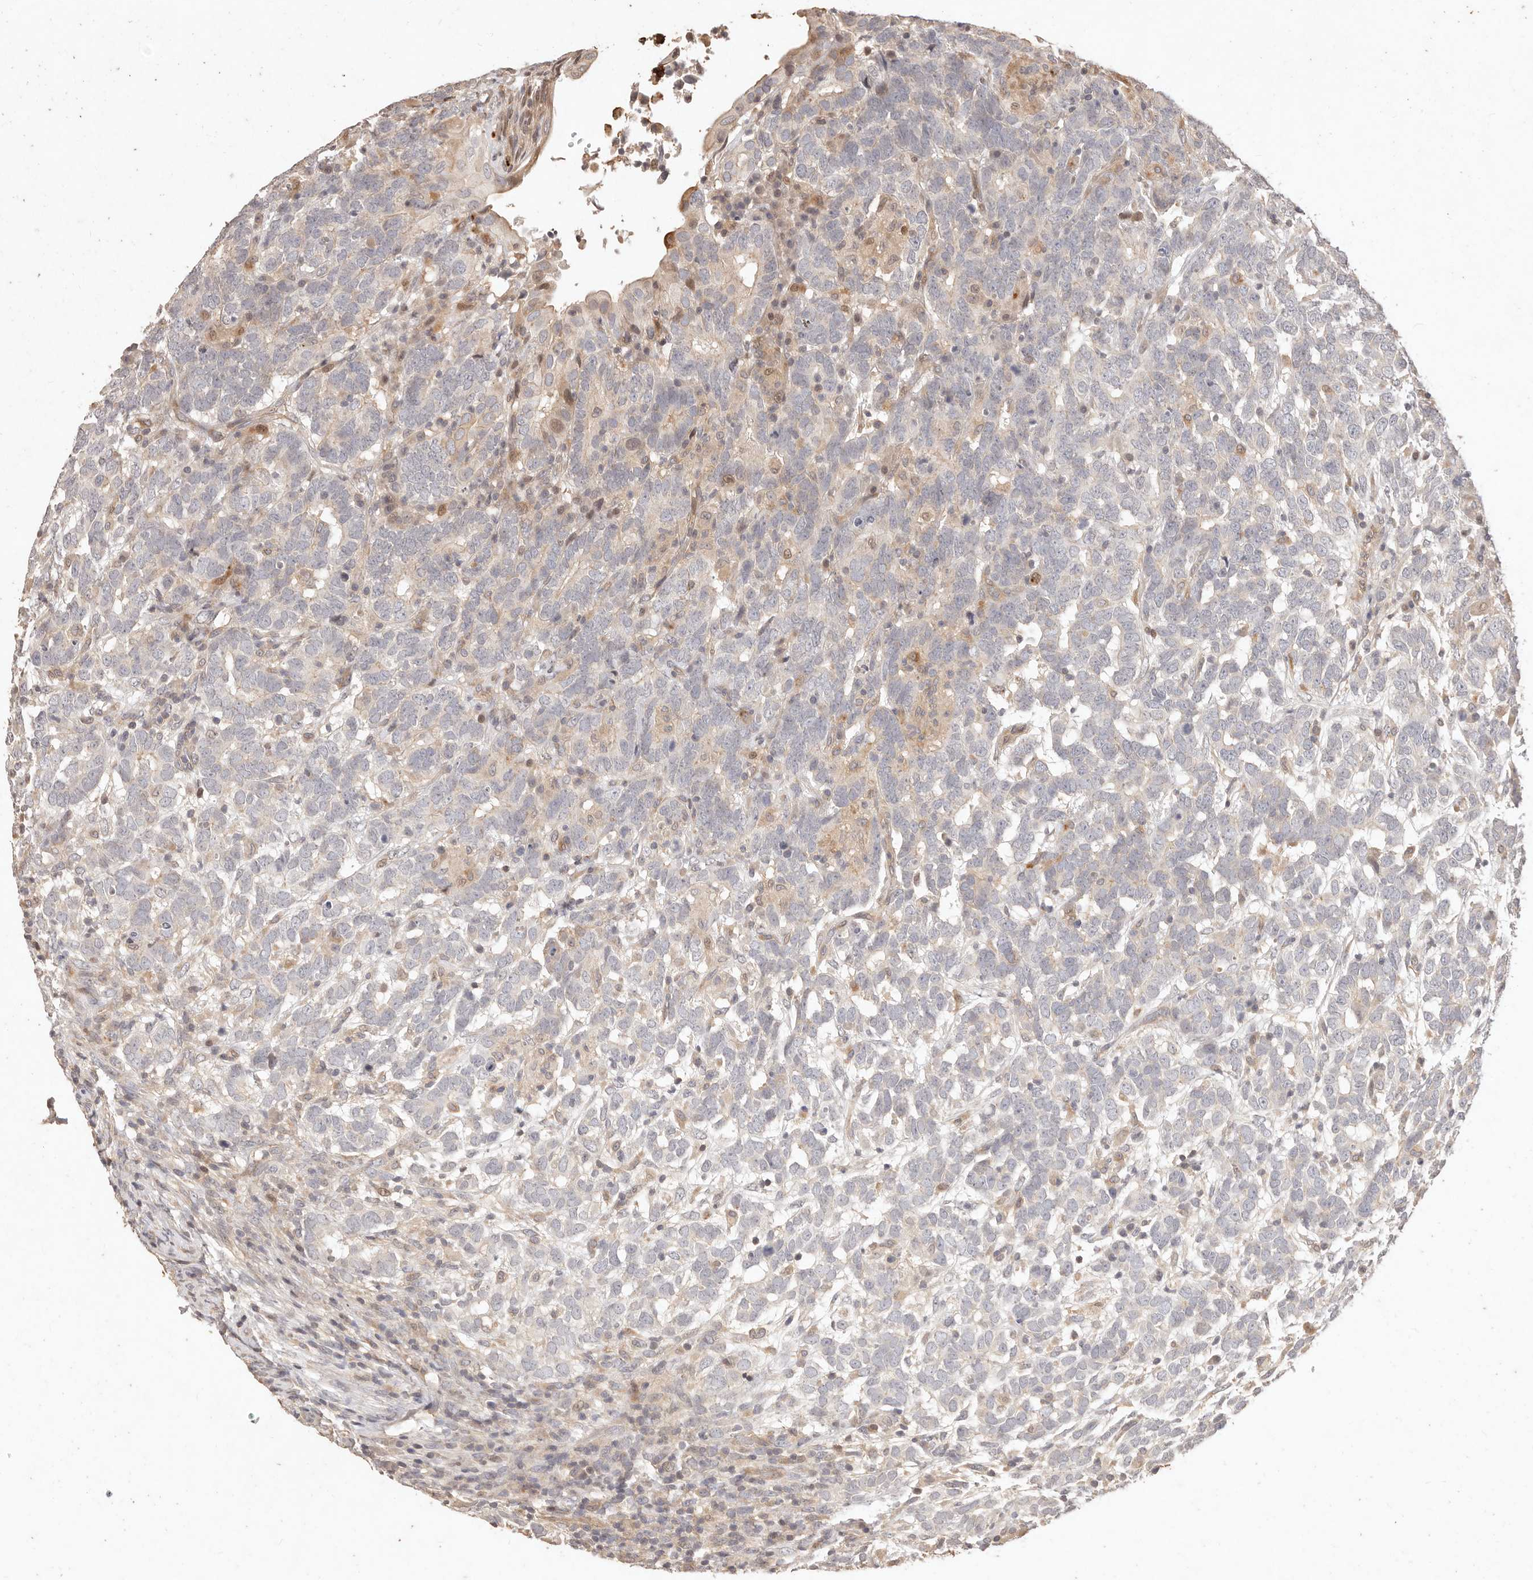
{"staining": {"intensity": "negative", "quantity": "none", "location": "none"}, "tissue": "testis cancer", "cell_type": "Tumor cells", "image_type": "cancer", "snomed": [{"axis": "morphology", "description": "Carcinoma, Embryonal, NOS"}, {"axis": "topography", "description": "Testis"}], "caption": "Image shows no significant protein expression in tumor cells of testis embryonal carcinoma.", "gene": "KIF9", "patient": {"sex": "male", "age": 26}}